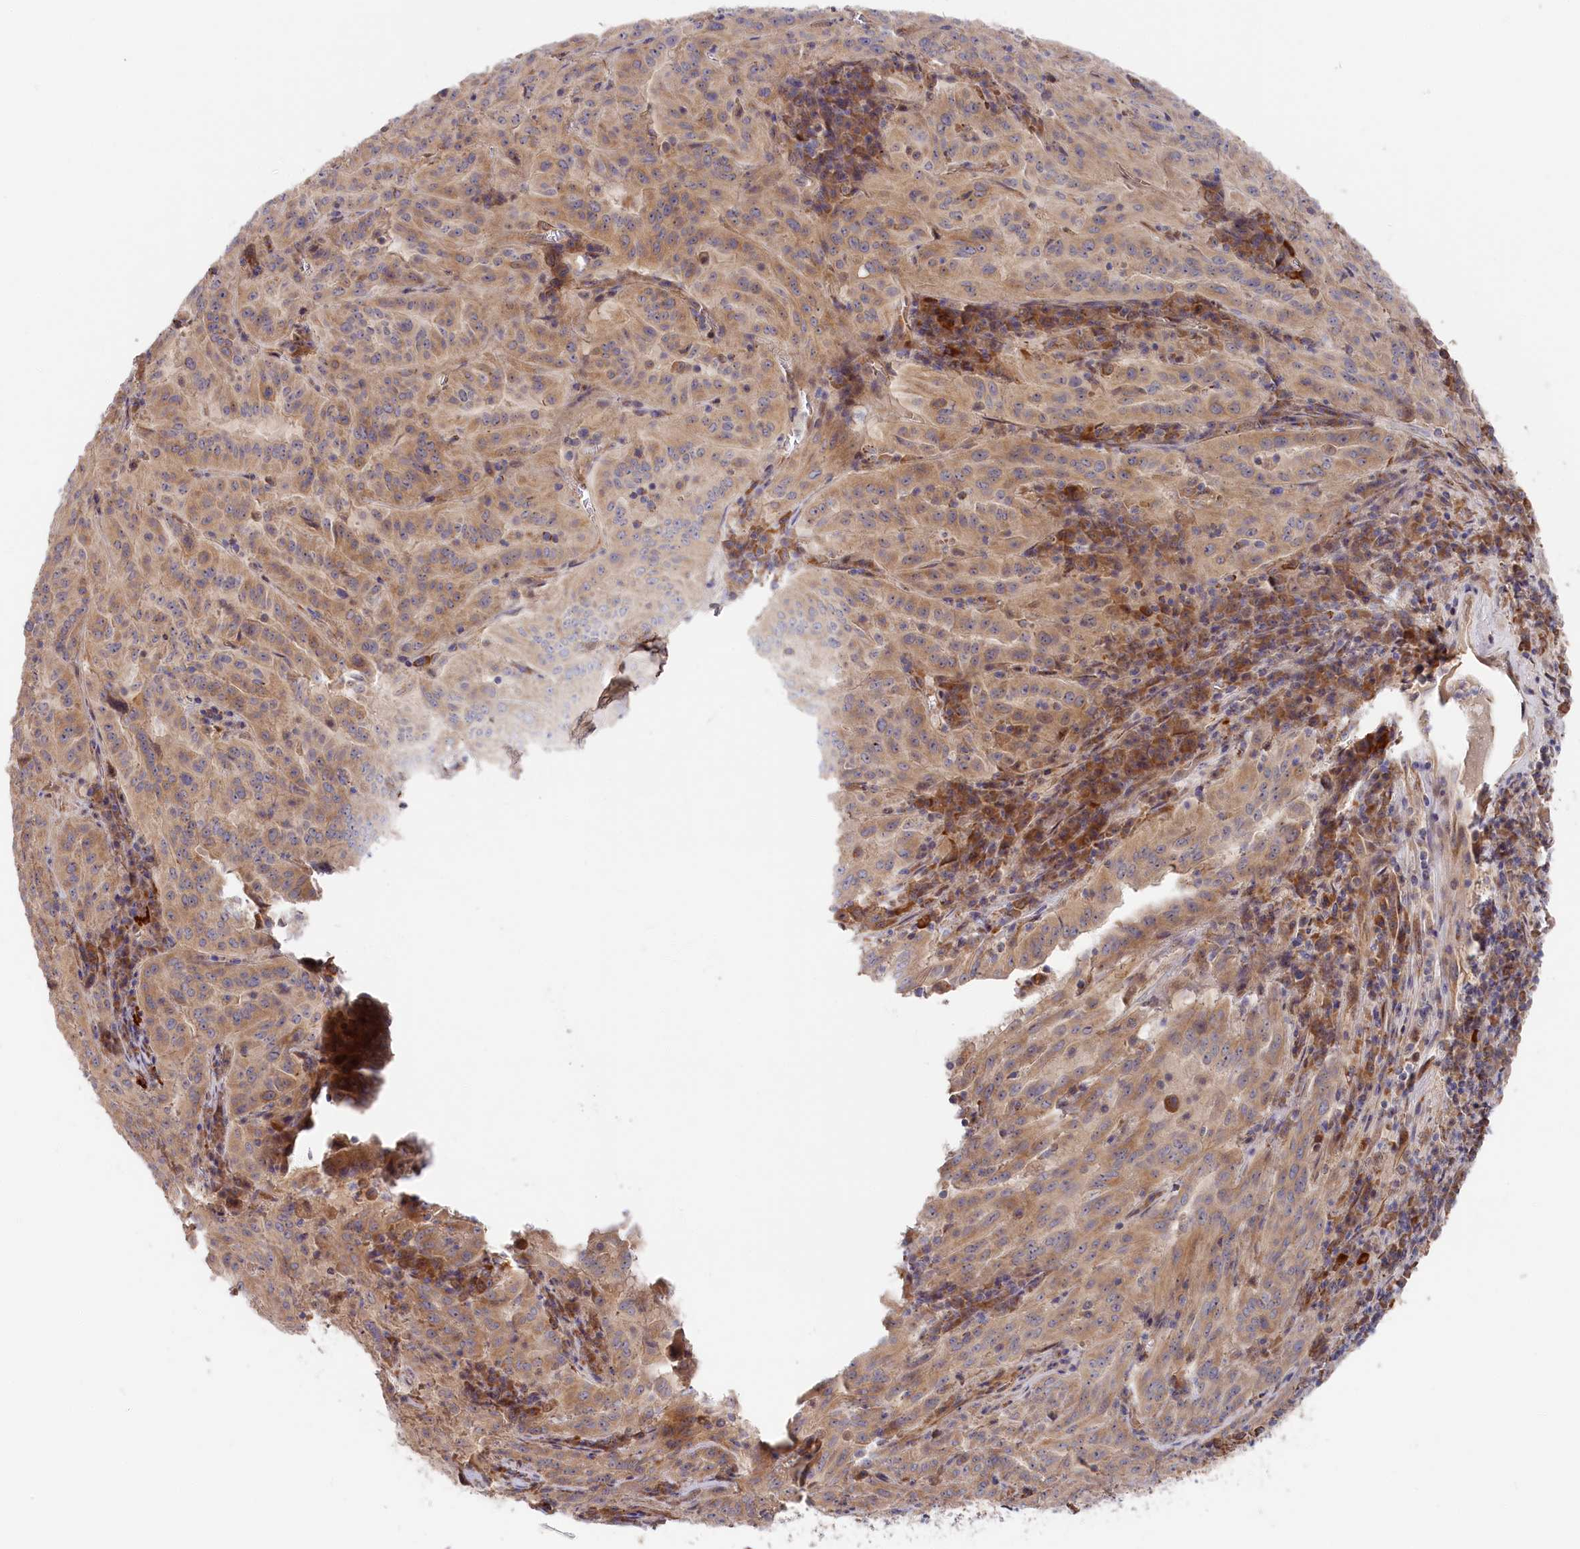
{"staining": {"intensity": "moderate", "quantity": ">75%", "location": "cytoplasmic/membranous"}, "tissue": "pancreatic cancer", "cell_type": "Tumor cells", "image_type": "cancer", "snomed": [{"axis": "morphology", "description": "Adenocarcinoma, NOS"}, {"axis": "topography", "description": "Pancreas"}], "caption": "This is a photomicrograph of IHC staining of pancreatic adenocarcinoma, which shows moderate staining in the cytoplasmic/membranous of tumor cells.", "gene": "CEP44", "patient": {"sex": "male", "age": 63}}